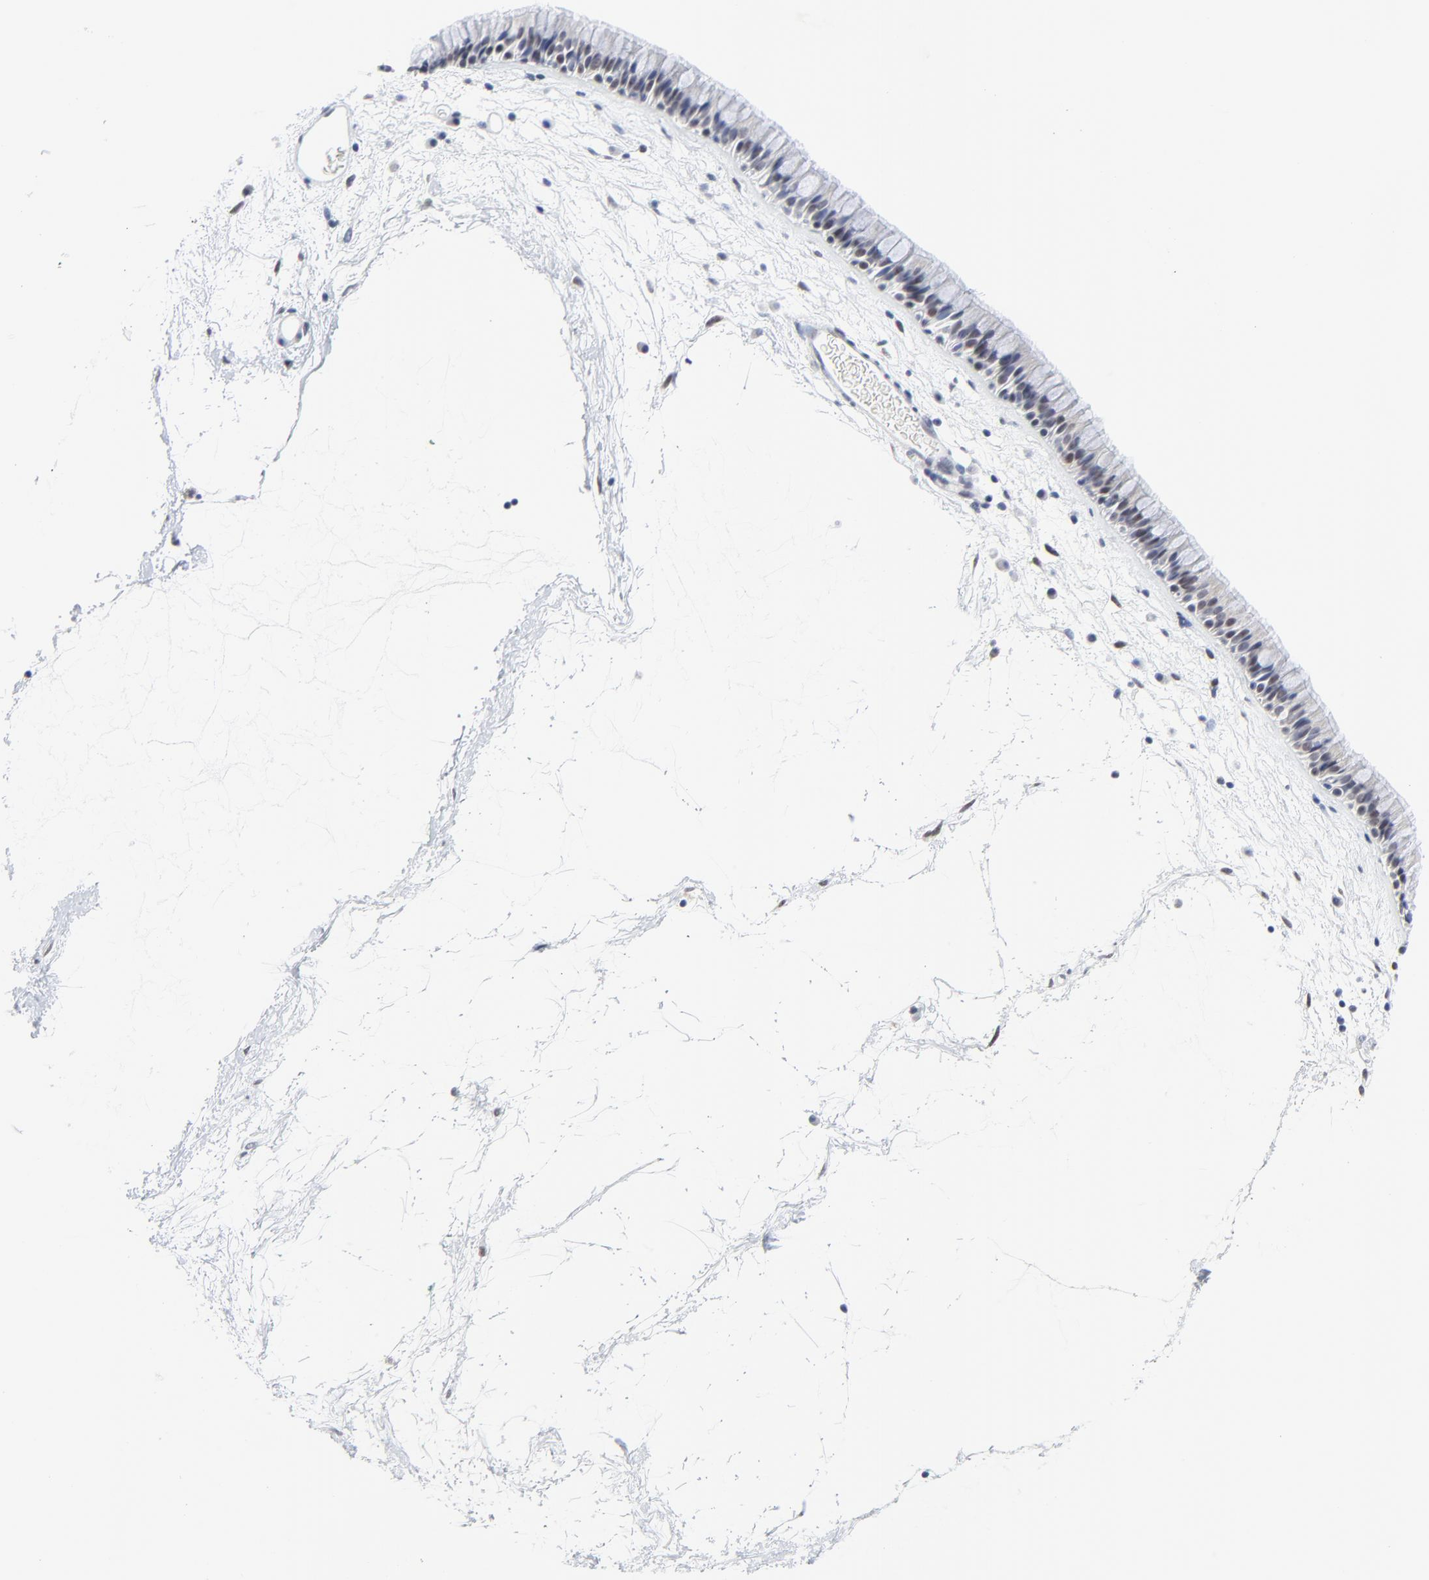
{"staining": {"intensity": "weak", "quantity": "25%-75%", "location": "nuclear"}, "tissue": "nasopharynx", "cell_type": "Respiratory epithelial cells", "image_type": "normal", "snomed": [{"axis": "morphology", "description": "Normal tissue, NOS"}, {"axis": "morphology", "description": "Inflammation, NOS"}, {"axis": "topography", "description": "Nasopharynx"}], "caption": "A high-resolution histopathology image shows immunohistochemistry (IHC) staining of benign nasopharynx, which reveals weak nuclear positivity in approximately 25%-75% of respiratory epithelial cells.", "gene": "ZNF589", "patient": {"sex": "male", "age": 48}}